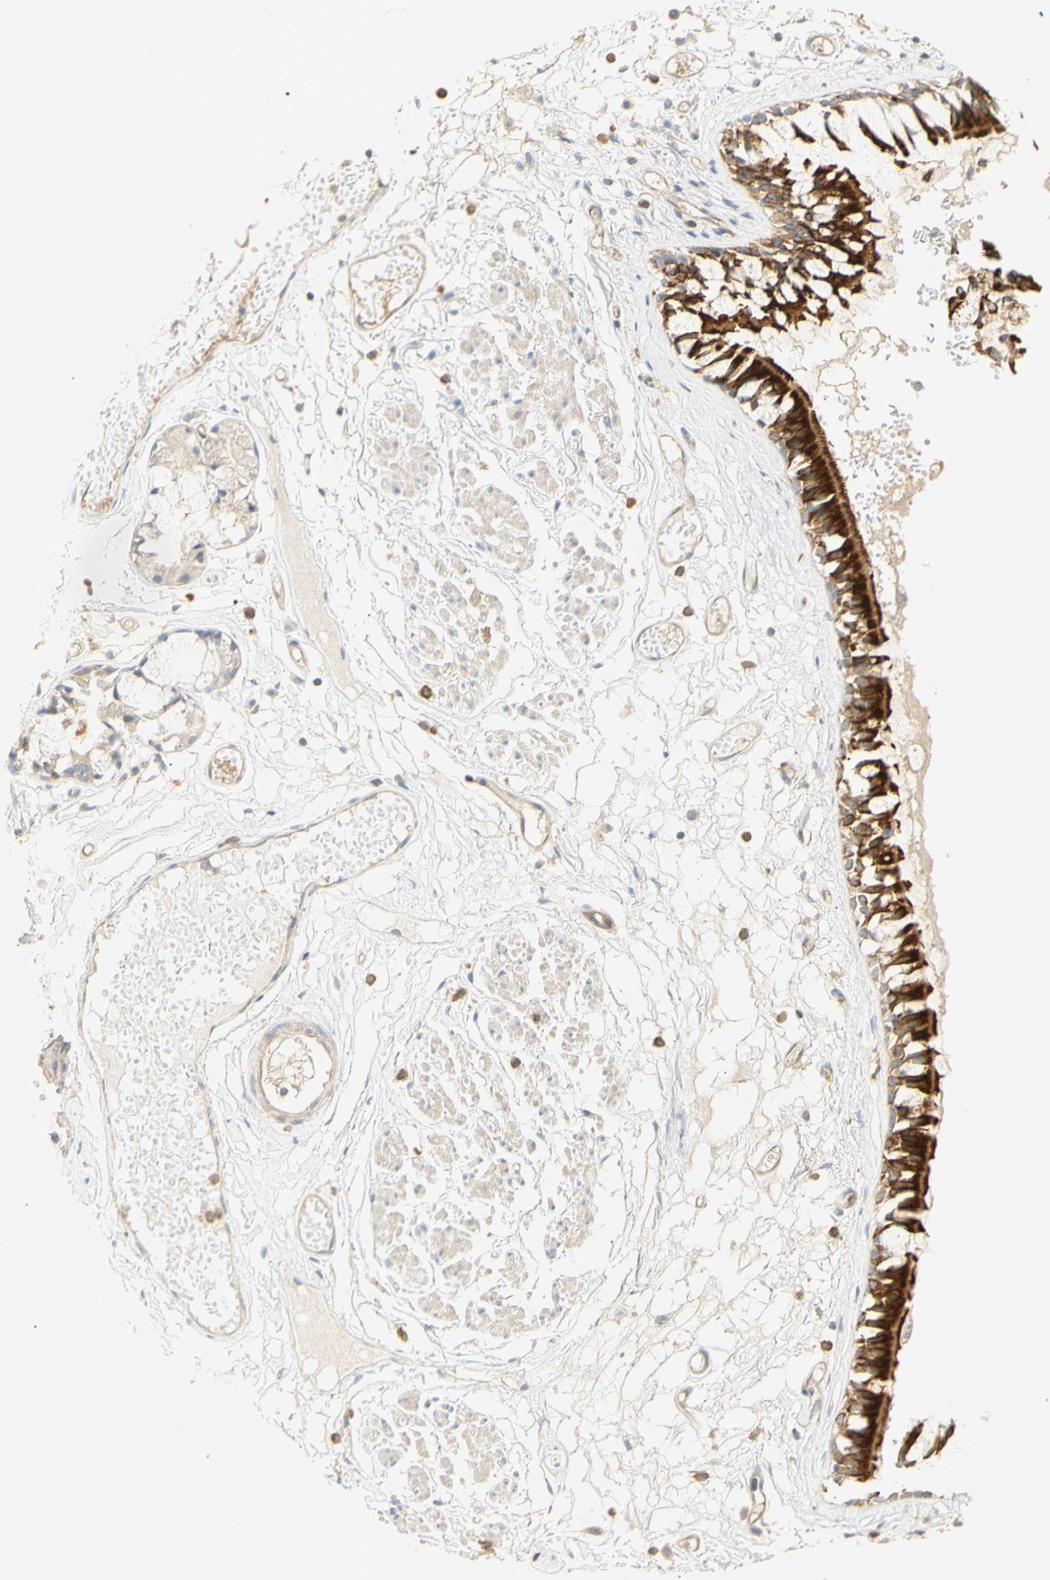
{"staining": {"intensity": "strong", "quantity": ">75%", "location": "cytoplasmic/membranous"}, "tissue": "bronchus", "cell_type": "Respiratory epithelial cells", "image_type": "normal", "snomed": [{"axis": "morphology", "description": "Normal tissue, NOS"}, {"axis": "morphology", "description": "Inflammation, NOS"}, {"axis": "topography", "description": "Cartilage tissue"}, {"axis": "topography", "description": "Lung"}], "caption": "Normal bronchus reveals strong cytoplasmic/membranous expression in about >75% of respiratory epithelial cells.", "gene": "KCNE4", "patient": {"sex": "male", "age": 71}}